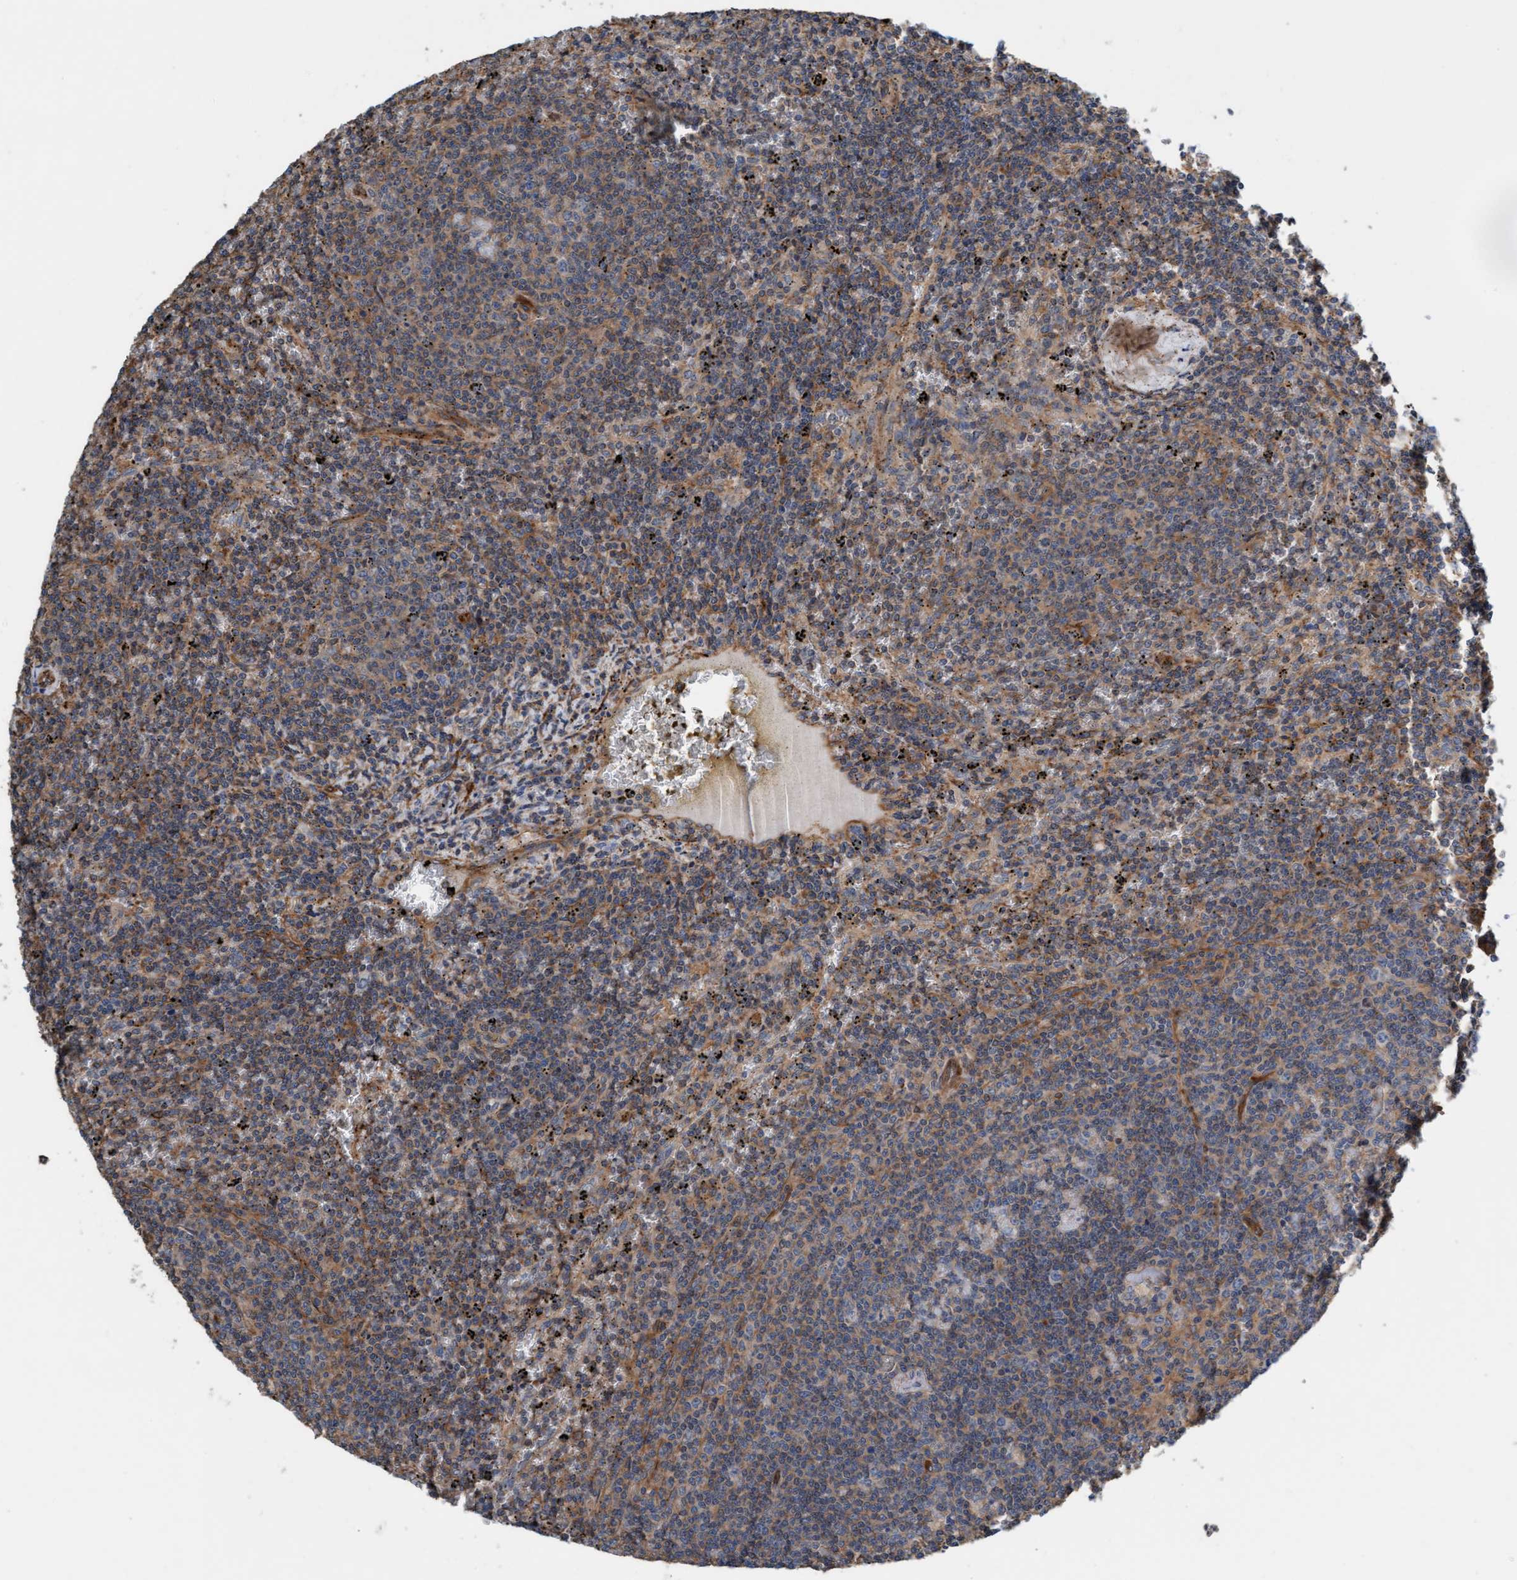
{"staining": {"intensity": "weak", "quantity": "25%-75%", "location": "cytoplasmic/membranous"}, "tissue": "lymphoma", "cell_type": "Tumor cells", "image_type": "cancer", "snomed": [{"axis": "morphology", "description": "Malignant lymphoma, non-Hodgkin's type, Low grade"}, {"axis": "topography", "description": "Spleen"}], "caption": "Brown immunohistochemical staining in human lymphoma shows weak cytoplasmic/membranous staining in about 25%-75% of tumor cells. (Stains: DAB in brown, nuclei in blue, Microscopy: brightfield microscopy at high magnification).", "gene": "FMNL3", "patient": {"sex": "female", "age": 50}}